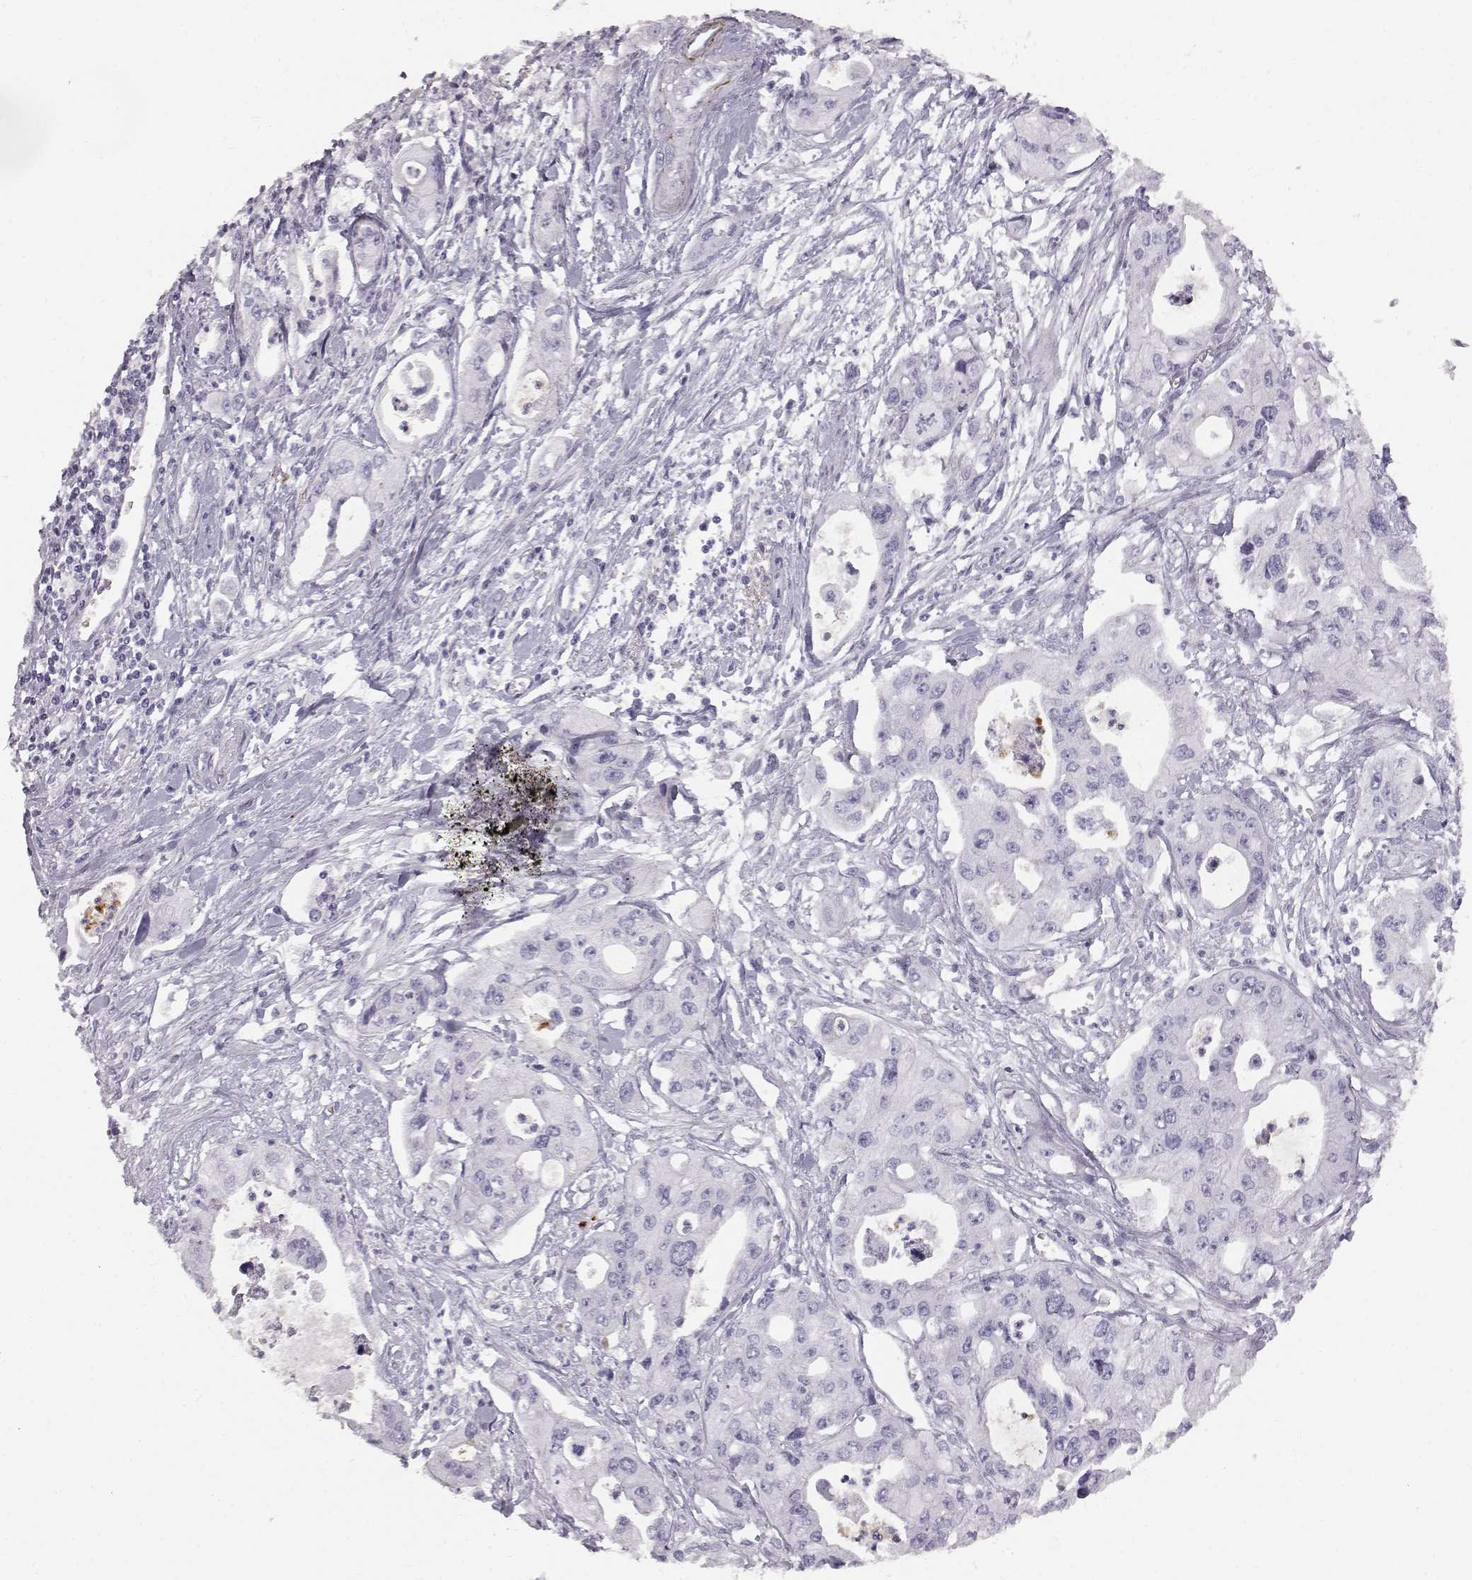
{"staining": {"intensity": "negative", "quantity": "none", "location": "none"}, "tissue": "pancreatic cancer", "cell_type": "Tumor cells", "image_type": "cancer", "snomed": [{"axis": "morphology", "description": "Adenocarcinoma, NOS"}, {"axis": "topography", "description": "Pancreas"}], "caption": "DAB immunohistochemical staining of pancreatic cancer (adenocarcinoma) displays no significant positivity in tumor cells.", "gene": "KRTAP16-1", "patient": {"sex": "male", "age": 70}}